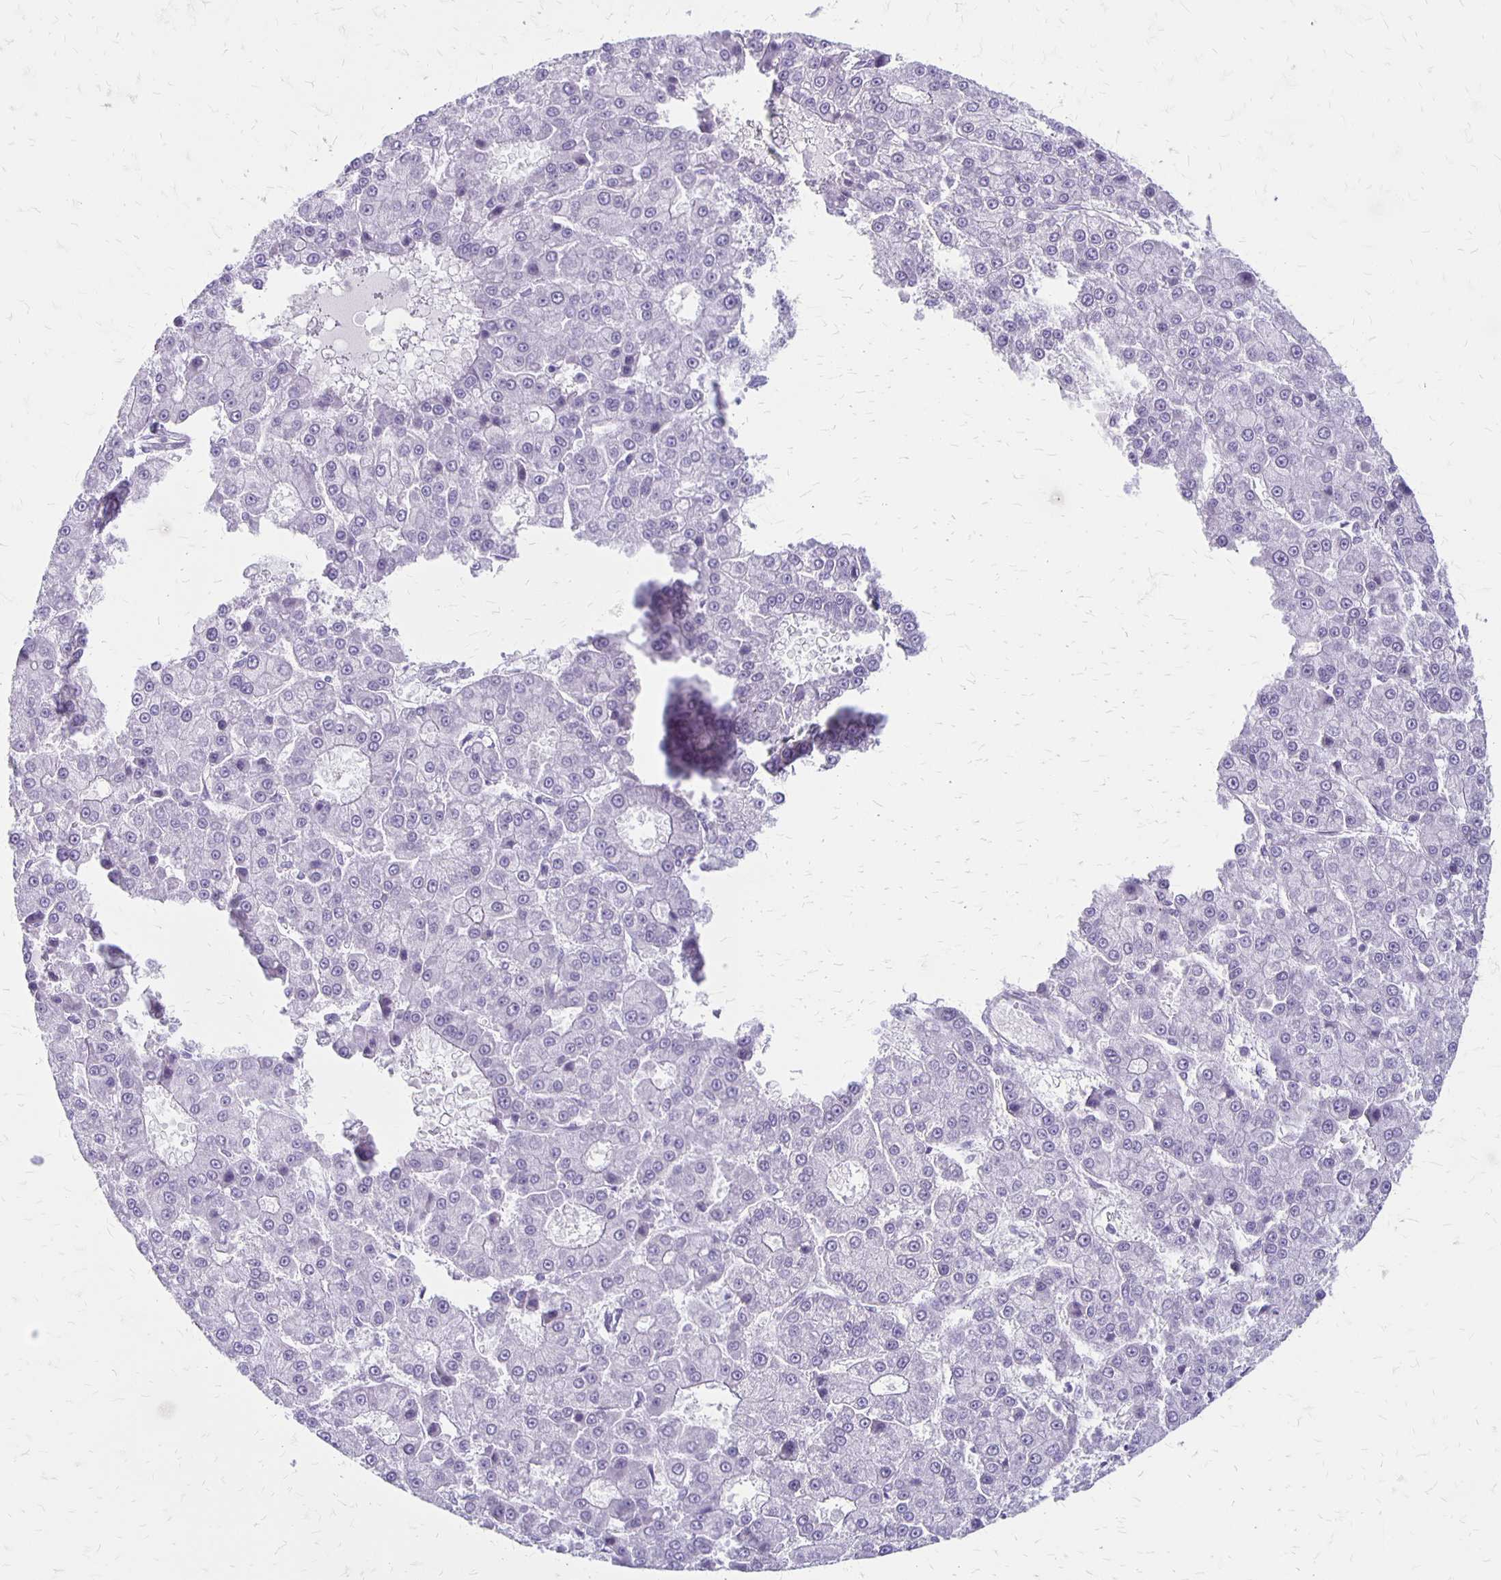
{"staining": {"intensity": "negative", "quantity": "none", "location": "none"}, "tissue": "liver cancer", "cell_type": "Tumor cells", "image_type": "cancer", "snomed": [{"axis": "morphology", "description": "Carcinoma, Hepatocellular, NOS"}, {"axis": "topography", "description": "Liver"}], "caption": "High power microscopy image of an immunohistochemistry photomicrograph of hepatocellular carcinoma (liver), revealing no significant staining in tumor cells.", "gene": "HOMER1", "patient": {"sex": "male", "age": 70}}